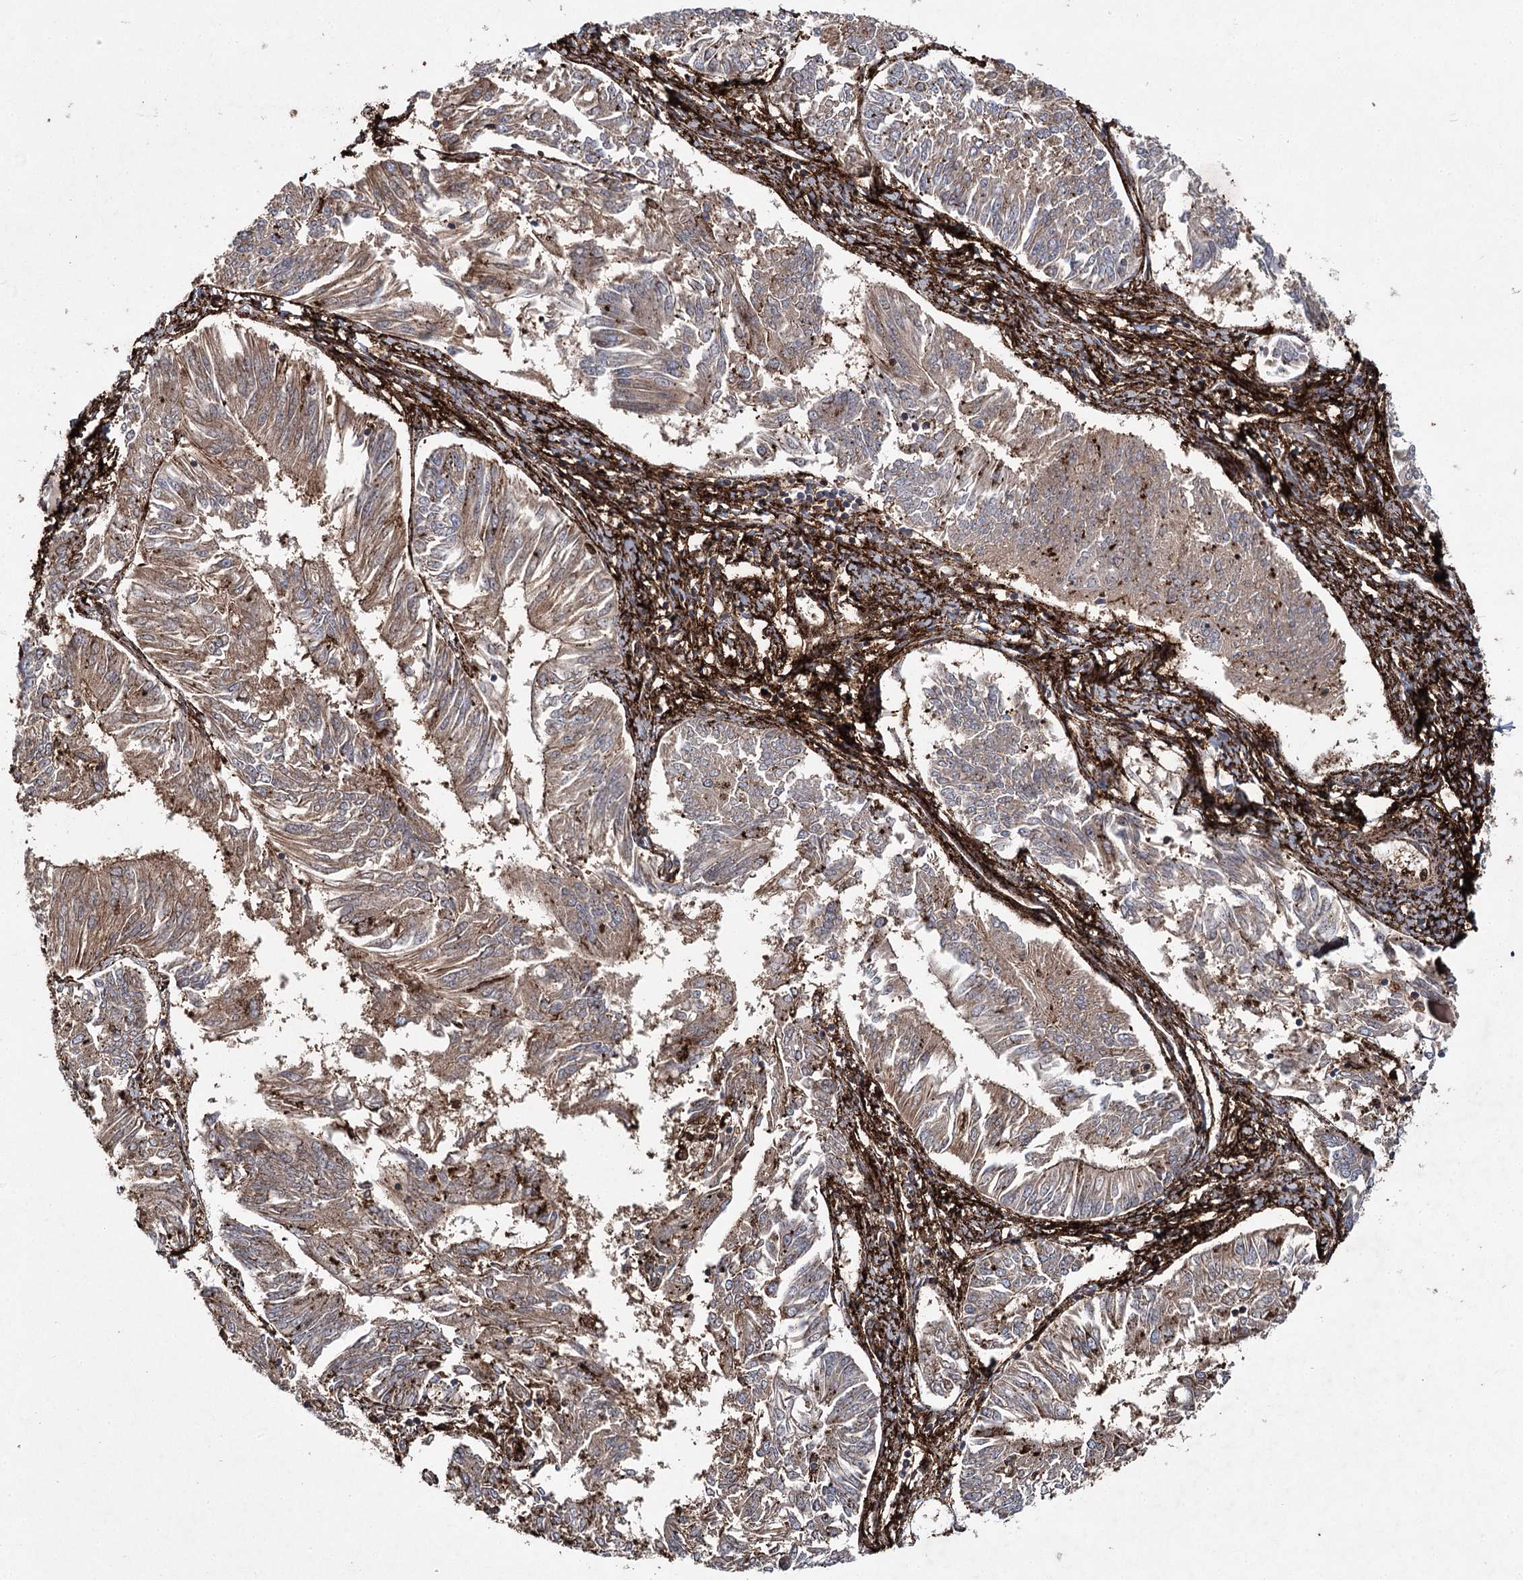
{"staining": {"intensity": "weak", "quantity": ">75%", "location": "cytoplasmic/membranous"}, "tissue": "endometrial cancer", "cell_type": "Tumor cells", "image_type": "cancer", "snomed": [{"axis": "morphology", "description": "Adenocarcinoma, NOS"}, {"axis": "topography", "description": "Endometrium"}], "caption": "This photomicrograph displays immunohistochemistry staining of human endometrial cancer, with low weak cytoplasmic/membranous staining in approximately >75% of tumor cells.", "gene": "DCUN1D4", "patient": {"sex": "female", "age": 58}}